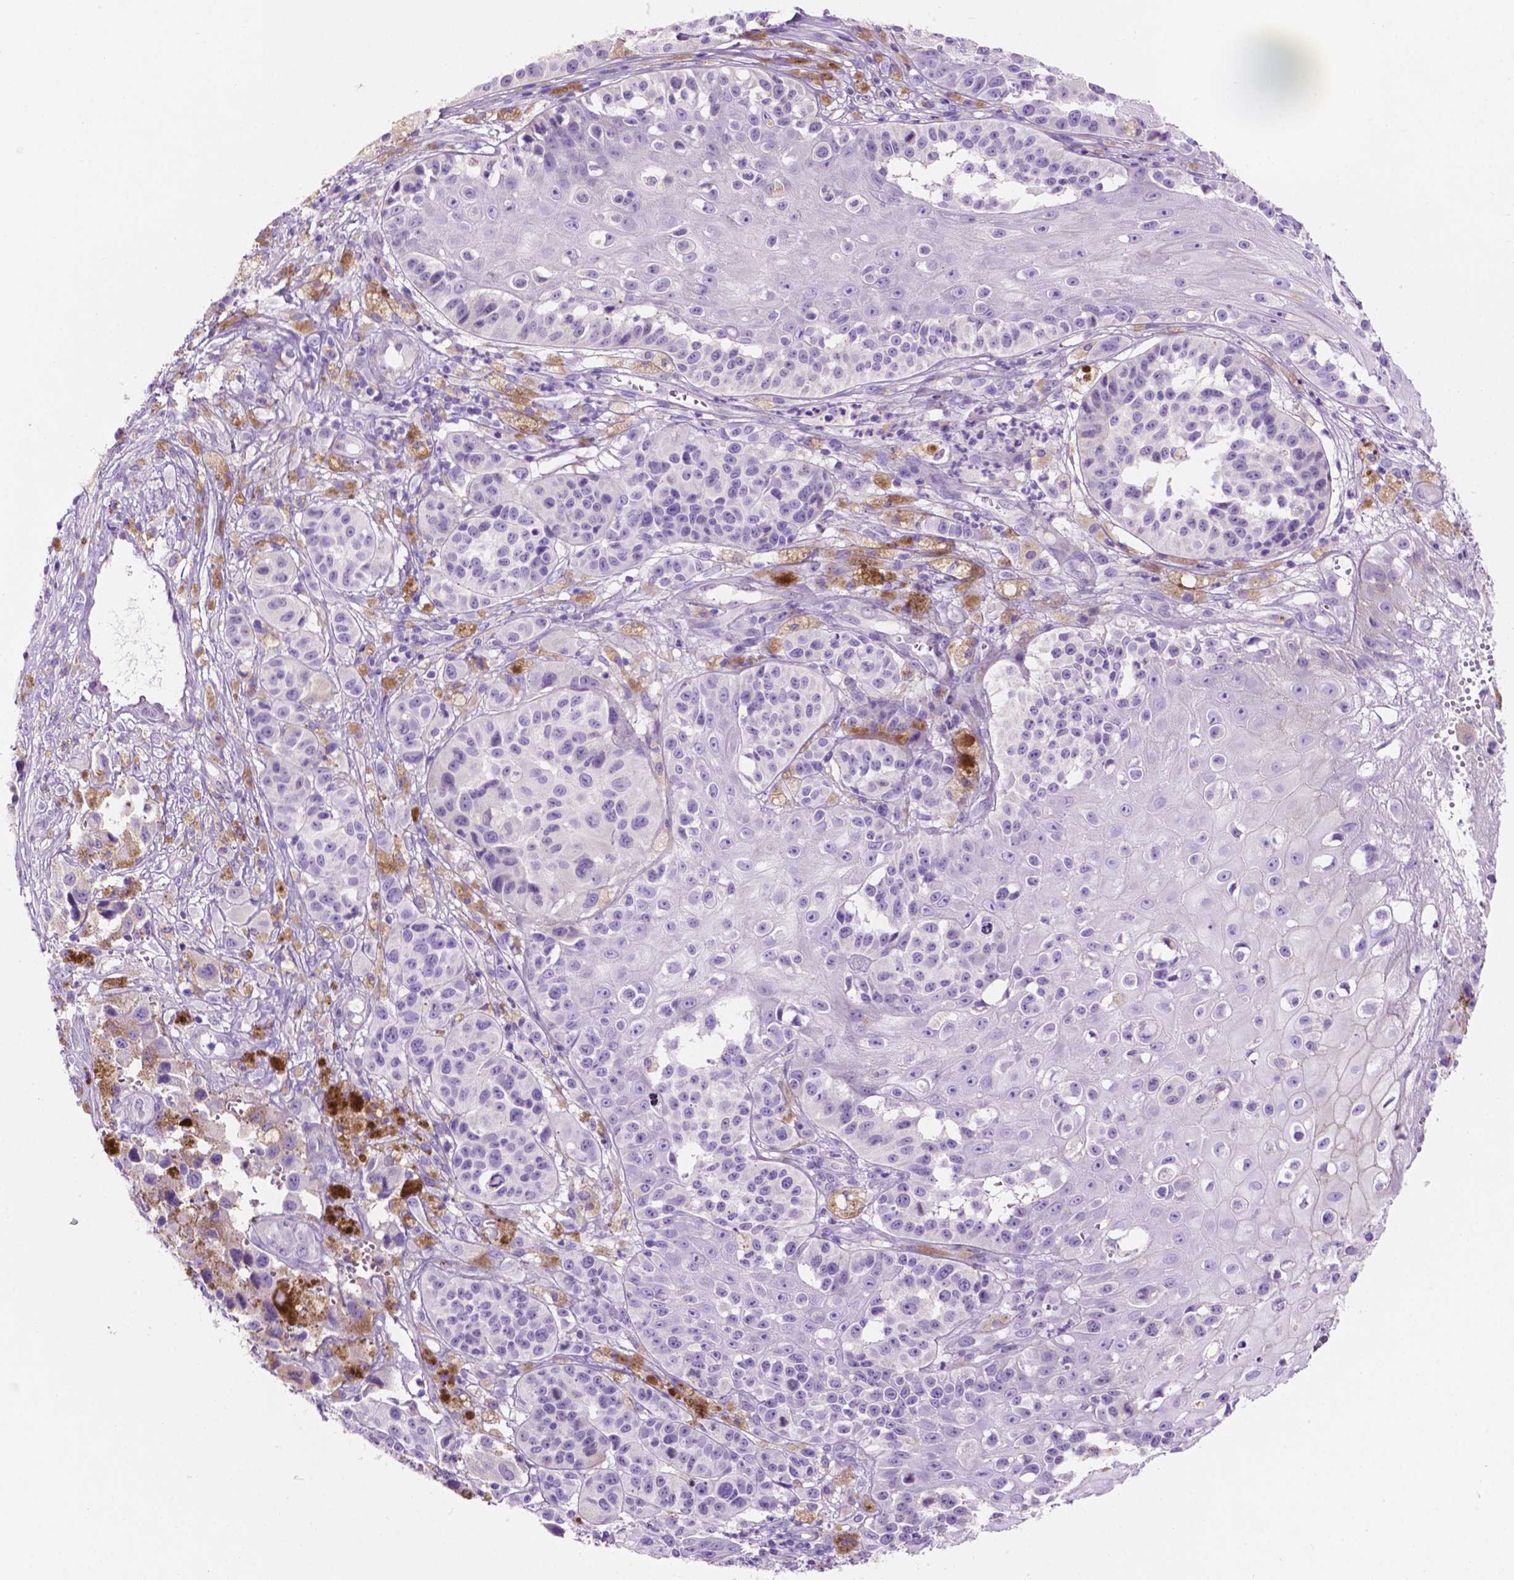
{"staining": {"intensity": "negative", "quantity": "none", "location": "none"}, "tissue": "melanoma", "cell_type": "Tumor cells", "image_type": "cancer", "snomed": [{"axis": "morphology", "description": "Malignant melanoma, NOS"}, {"axis": "topography", "description": "Skin"}], "caption": "Immunohistochemistry (IHC) of human malignant melanoma demonstrates no positivity in tumor cells. The staining is performed using DAB brown chromogen with nuclei counter-stained in using hematoxylin.", "gene": "IGFN1", "patient": {"sex": "female", "age": 58}}